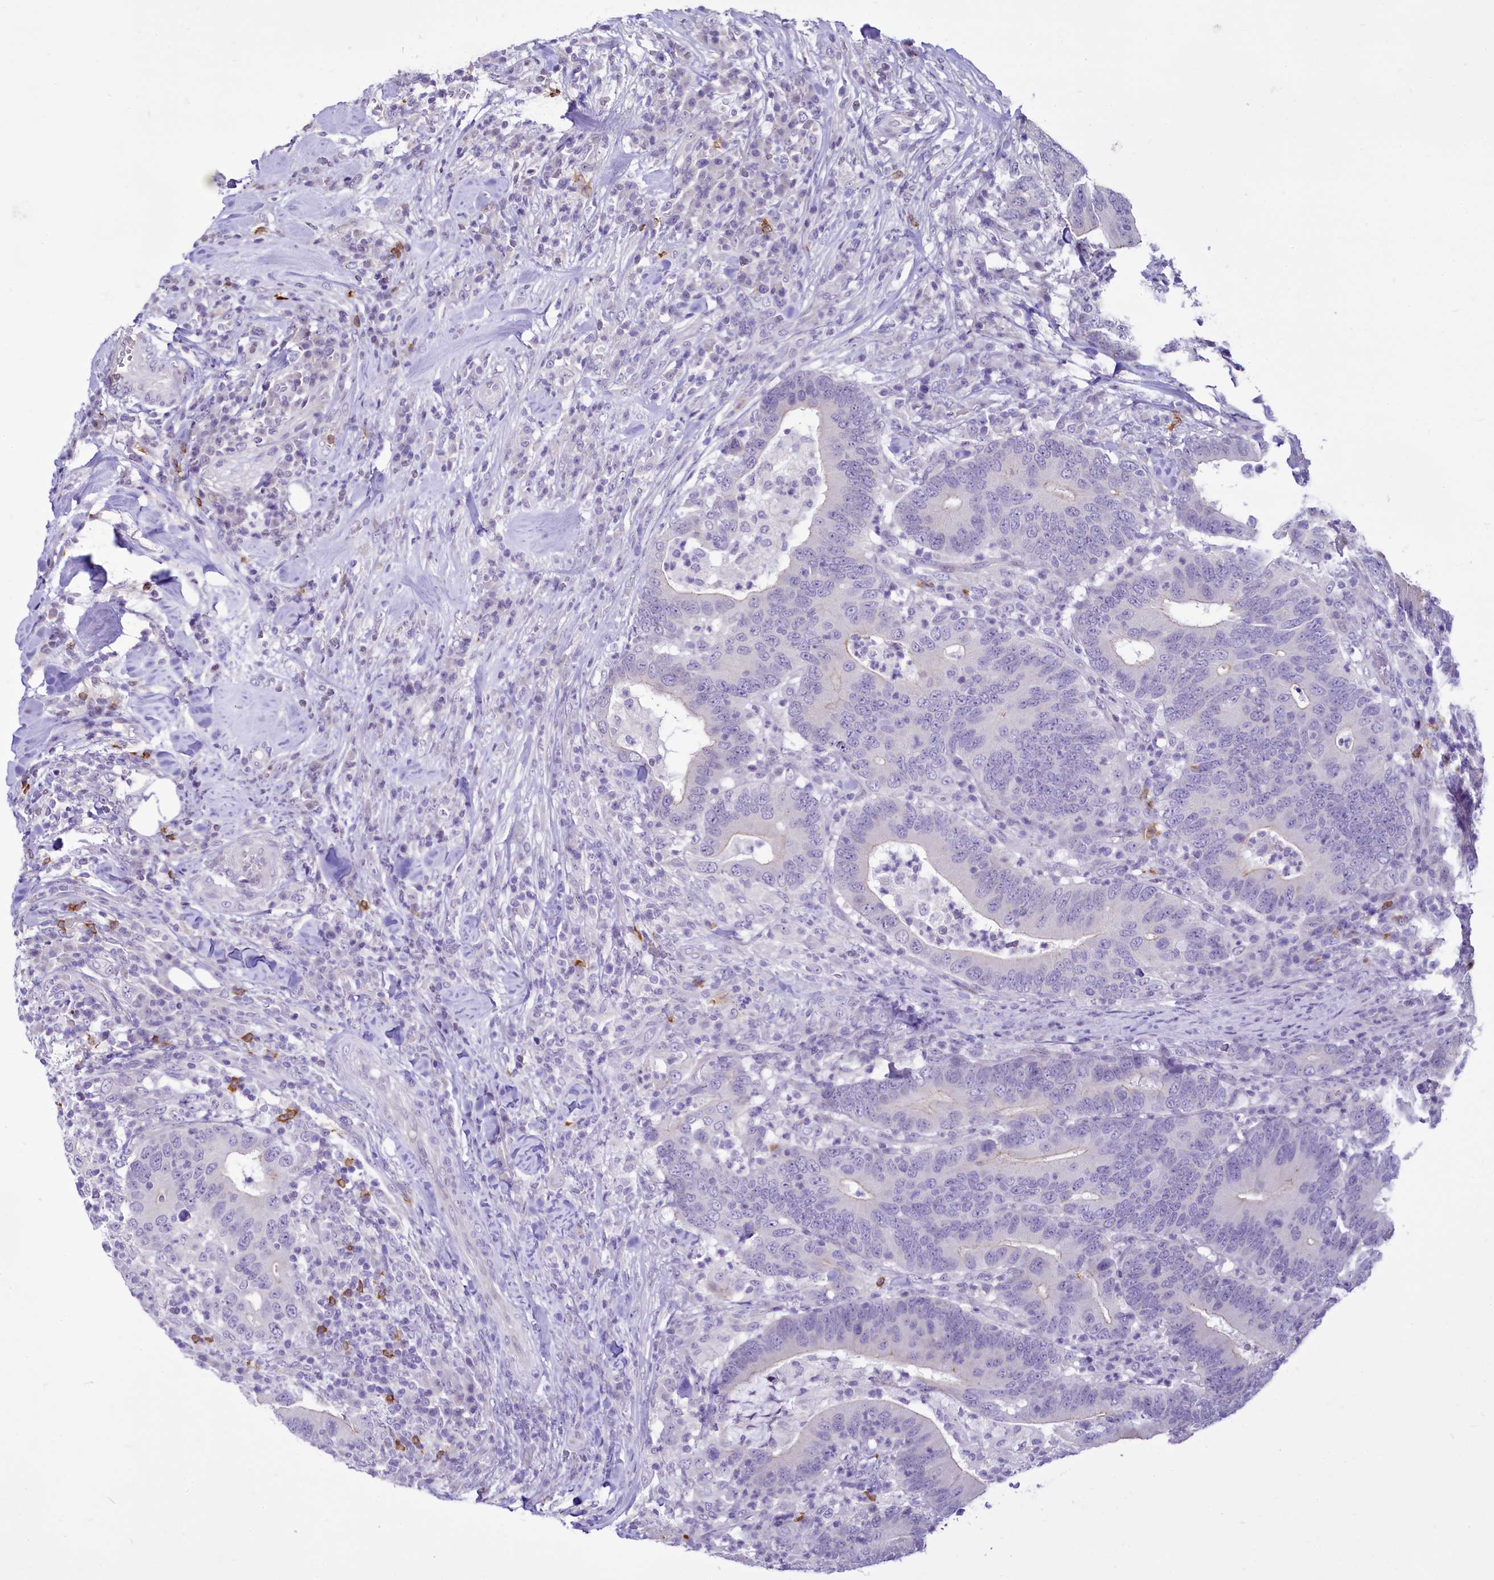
{"staining": {"intensity": "negative", "quantity": "none", "location": "none"}, "tissue": "colorectal cancer", "cell_type": "Tumor cells", "image_type": "cancer", "snomed": [{"axis": "morphology", "description": "Adenocarcinoma, NOS"}, {"axis": "topography", "description": "Colon"}], "caption": "Immunohistochemistry micrograph of human colorectal cancer stained for a protein (brown), which exhibits no staining in tumor cells.", "gene": "BANK1", "patient": {"sex": "female", "age": 66}}